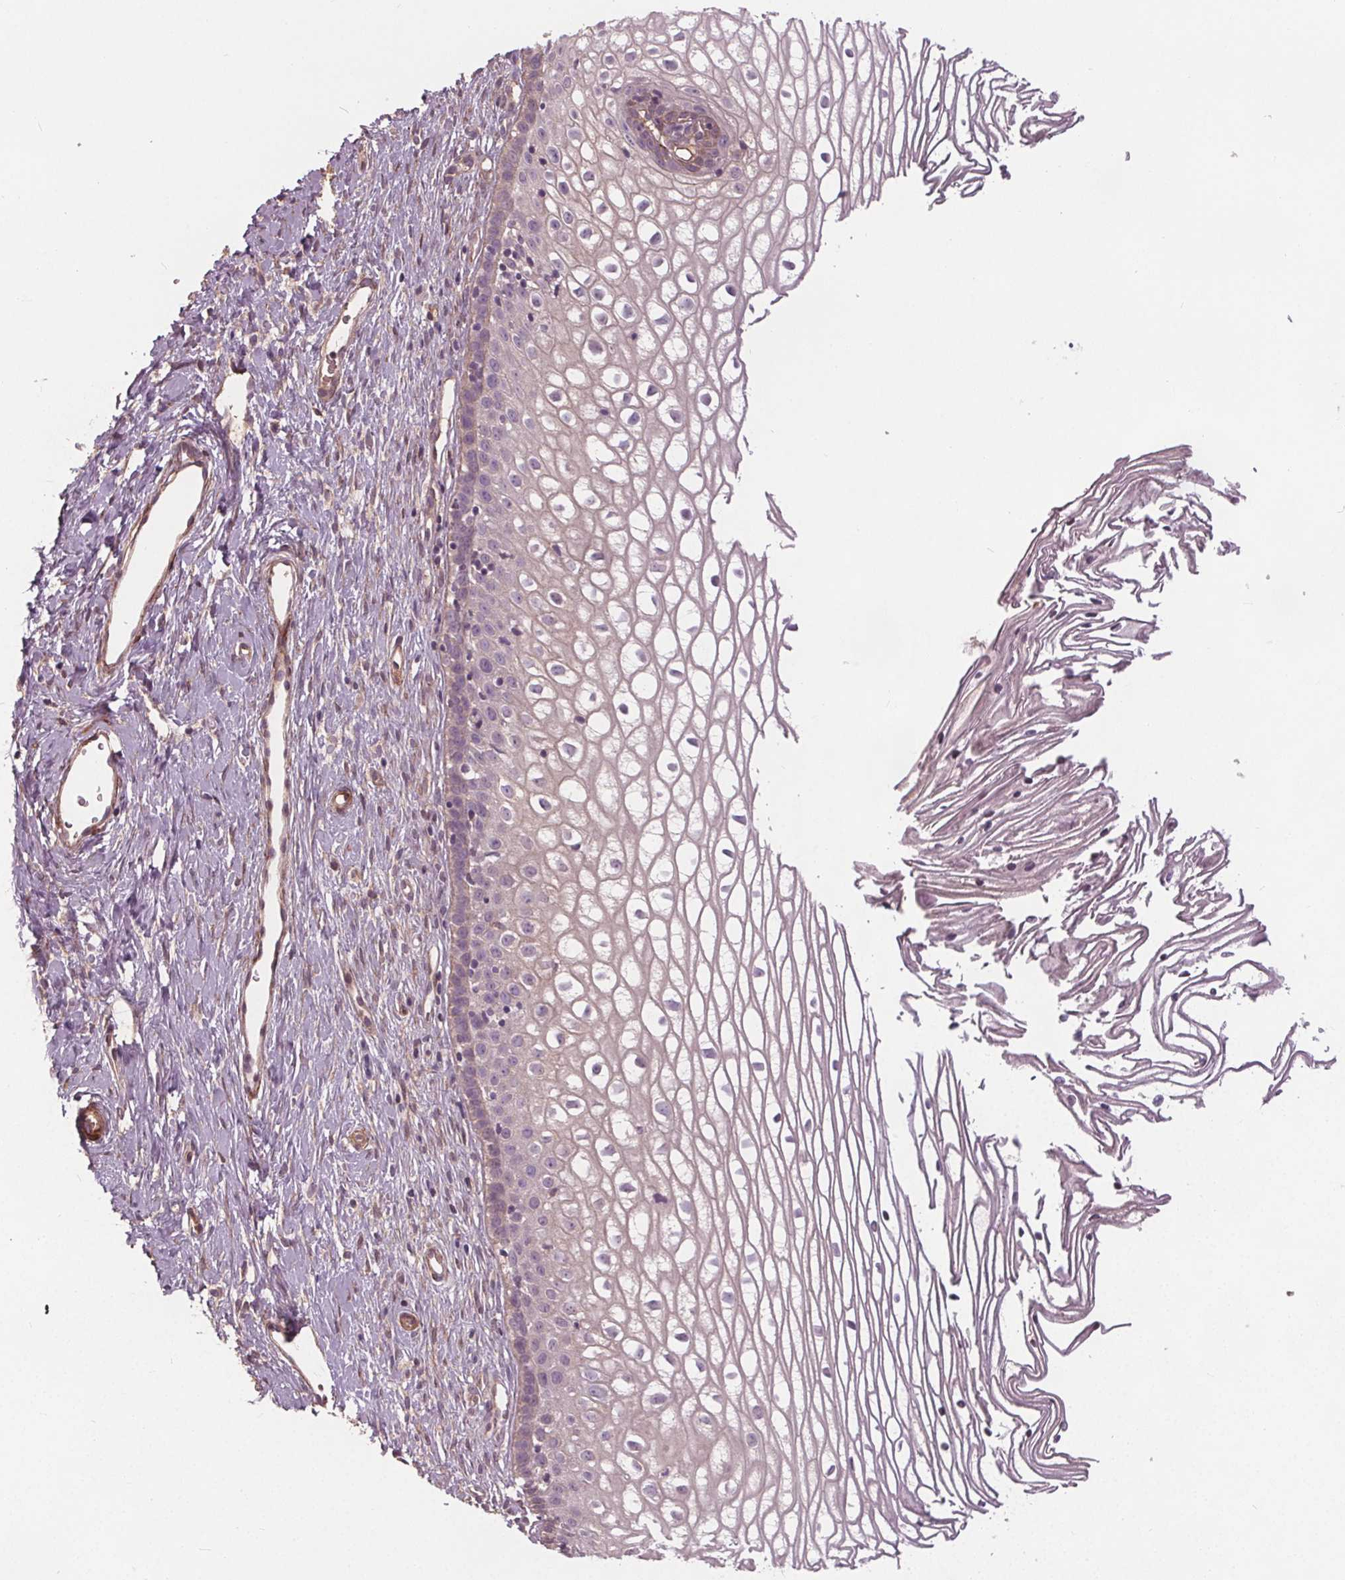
{"staining": {"intensity": "negative", "quantity": "none", "location": "none"}, "tissue": "cervix", "cell_type": "Glandular cells", "image_type": "normal", "snomed": [{"axis": "morphology", "description": "Normal tissue, NOS"}, {"axis": "topography", "description": "Cervix"}], "caption": "Immunohistochemistry of unremarkable human cervix exhibits no expression in glandular cells.", "gene": "PDGFD", "patient": {"sex": "female", "age": 40}}